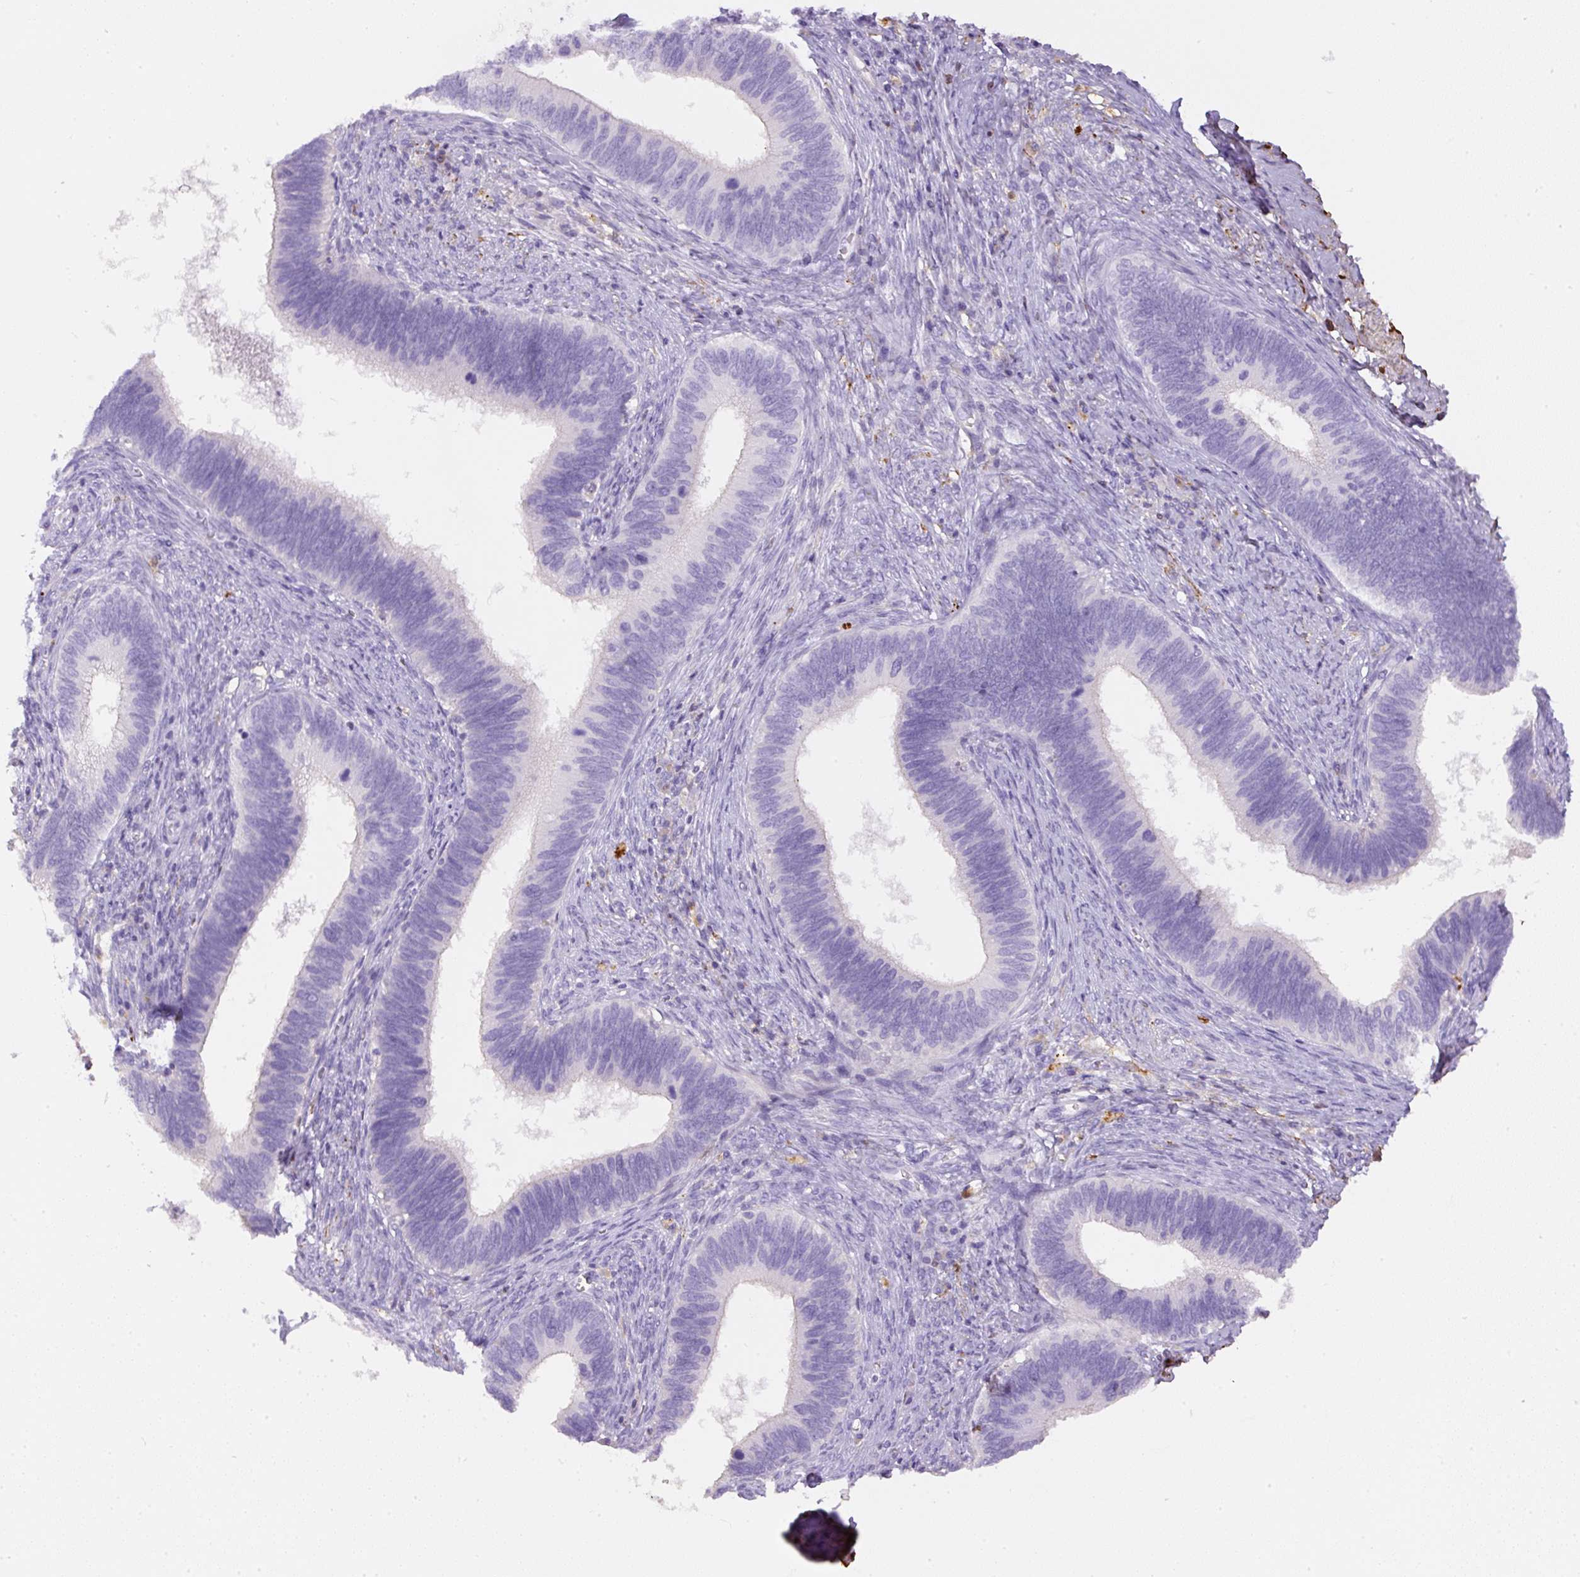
{"staining": {"intensity": "negative", "quantity": "none", "location": "none"}, "tissue": "cervical cancer", "cell_type": "Tumor cells", "image_type": "cancer", "snomed": [{"axis": "morphology", "description": "Adenocarcinoma, NOS"}, {"axis": "topography", "description": "Cervix"}], "caption": "IHC histopathology image of cervical adenocarcinoma stained for a protein (brown), which shows no positivity in tumor cells.", "gene": "APCS", "patient": {"sex": "female", "age": 42}}